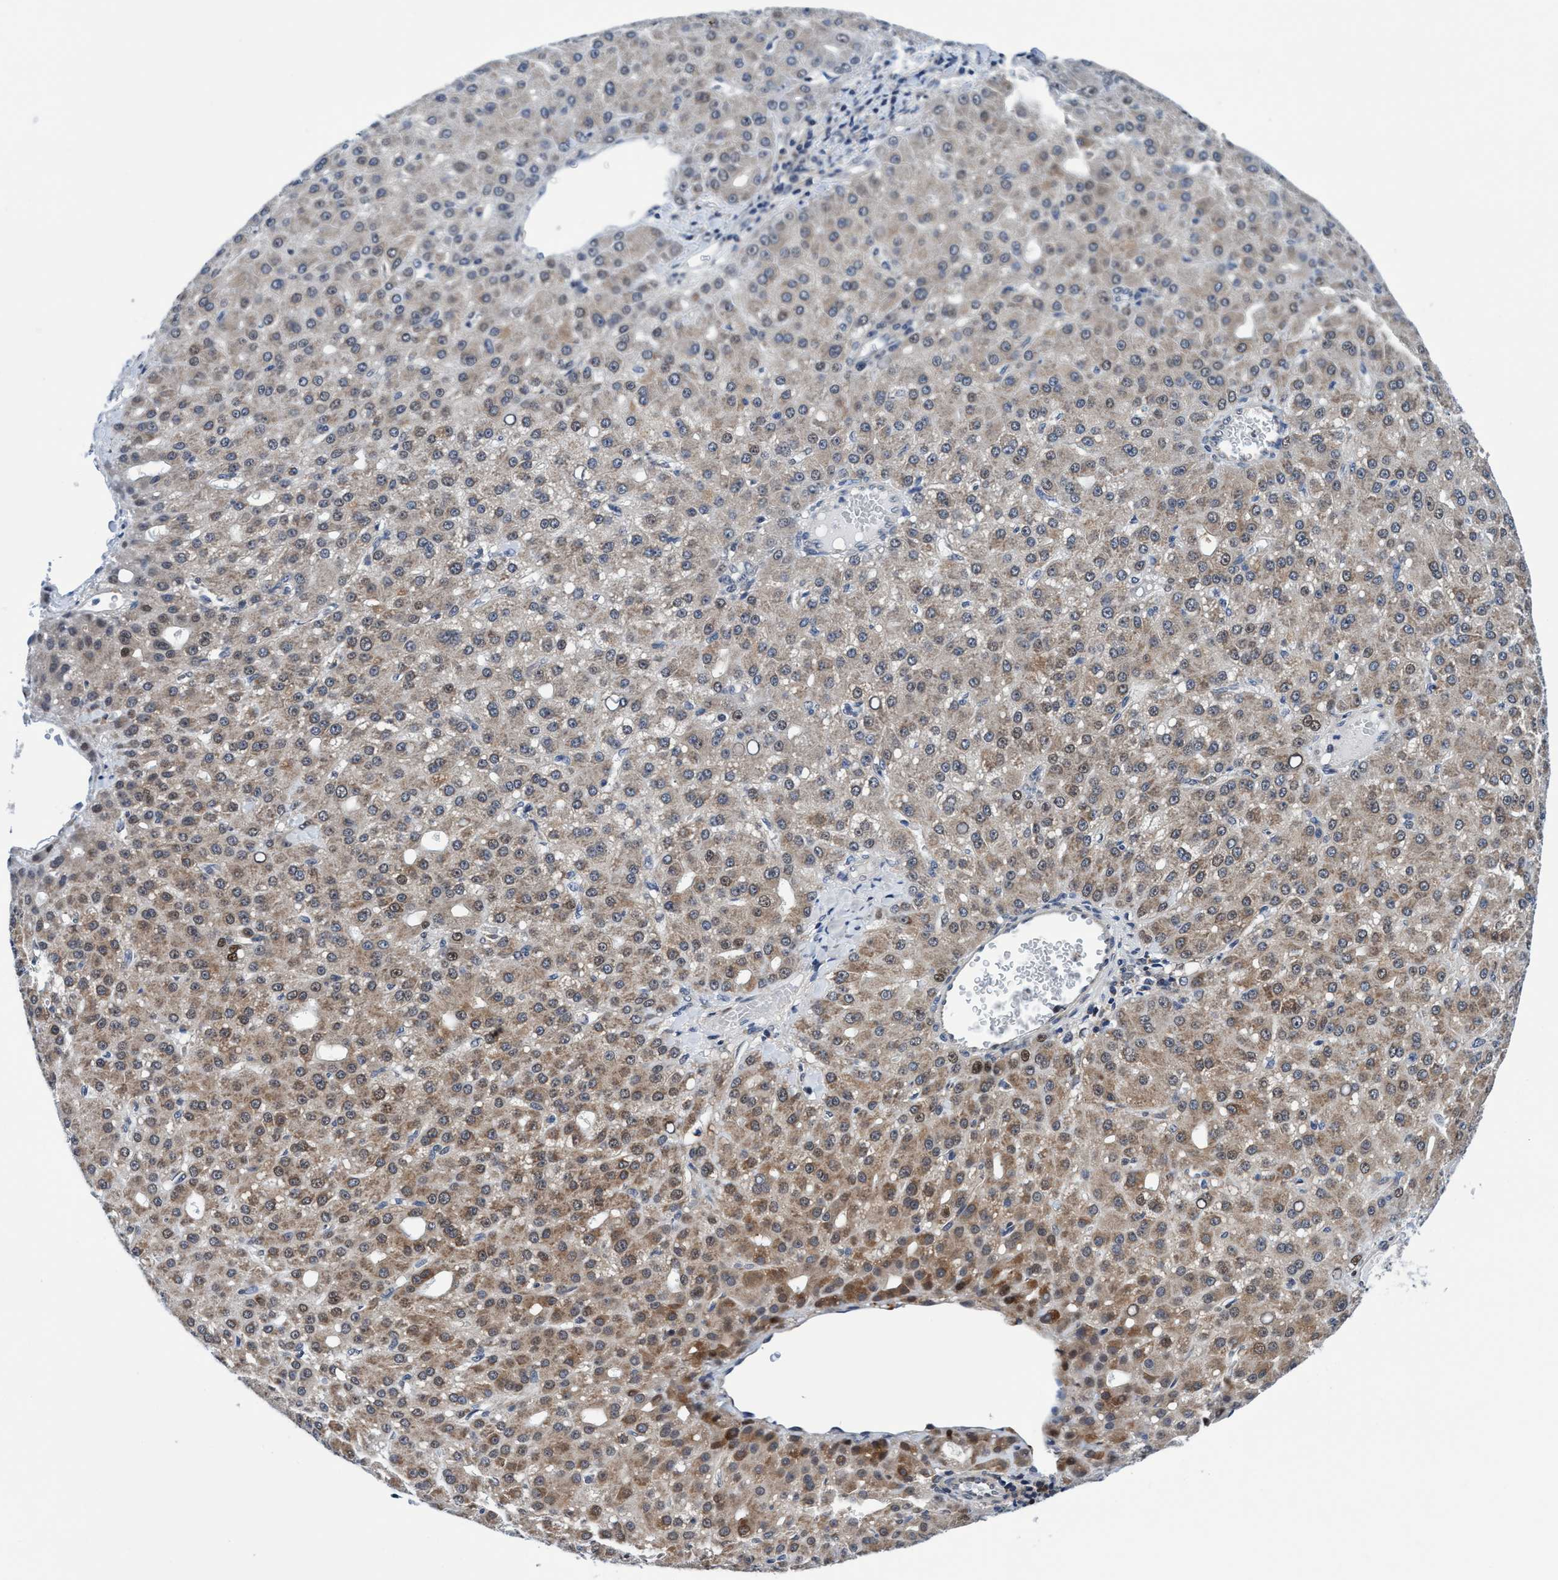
{"staining": {"intensity": "moderate", "quantity": "<25%", "location": "cytoplasmic/membranous"}, "tissue": "liver cancer", "cell_type": "Tumor cells", "image_type": "cancer", "snomed": [{"axis": "morphology", "description": "Carcinoma, Hepatocellular, NOS"}, {"axis": "topography", "description": "Liver"}], "caption": "Immunohistochemistry (IHC) histopathology image of neoplastic tissue: human liver cancer stained using immunohistochemistry reveals low levels of moderate protein expression localized specifically in the cytoplasmic/membranous of tumor cells, appearing as a cytoplasmic/membranous brown color.", "gene": "AGAP2", "patient": {"sex": "male", "age": 67}}